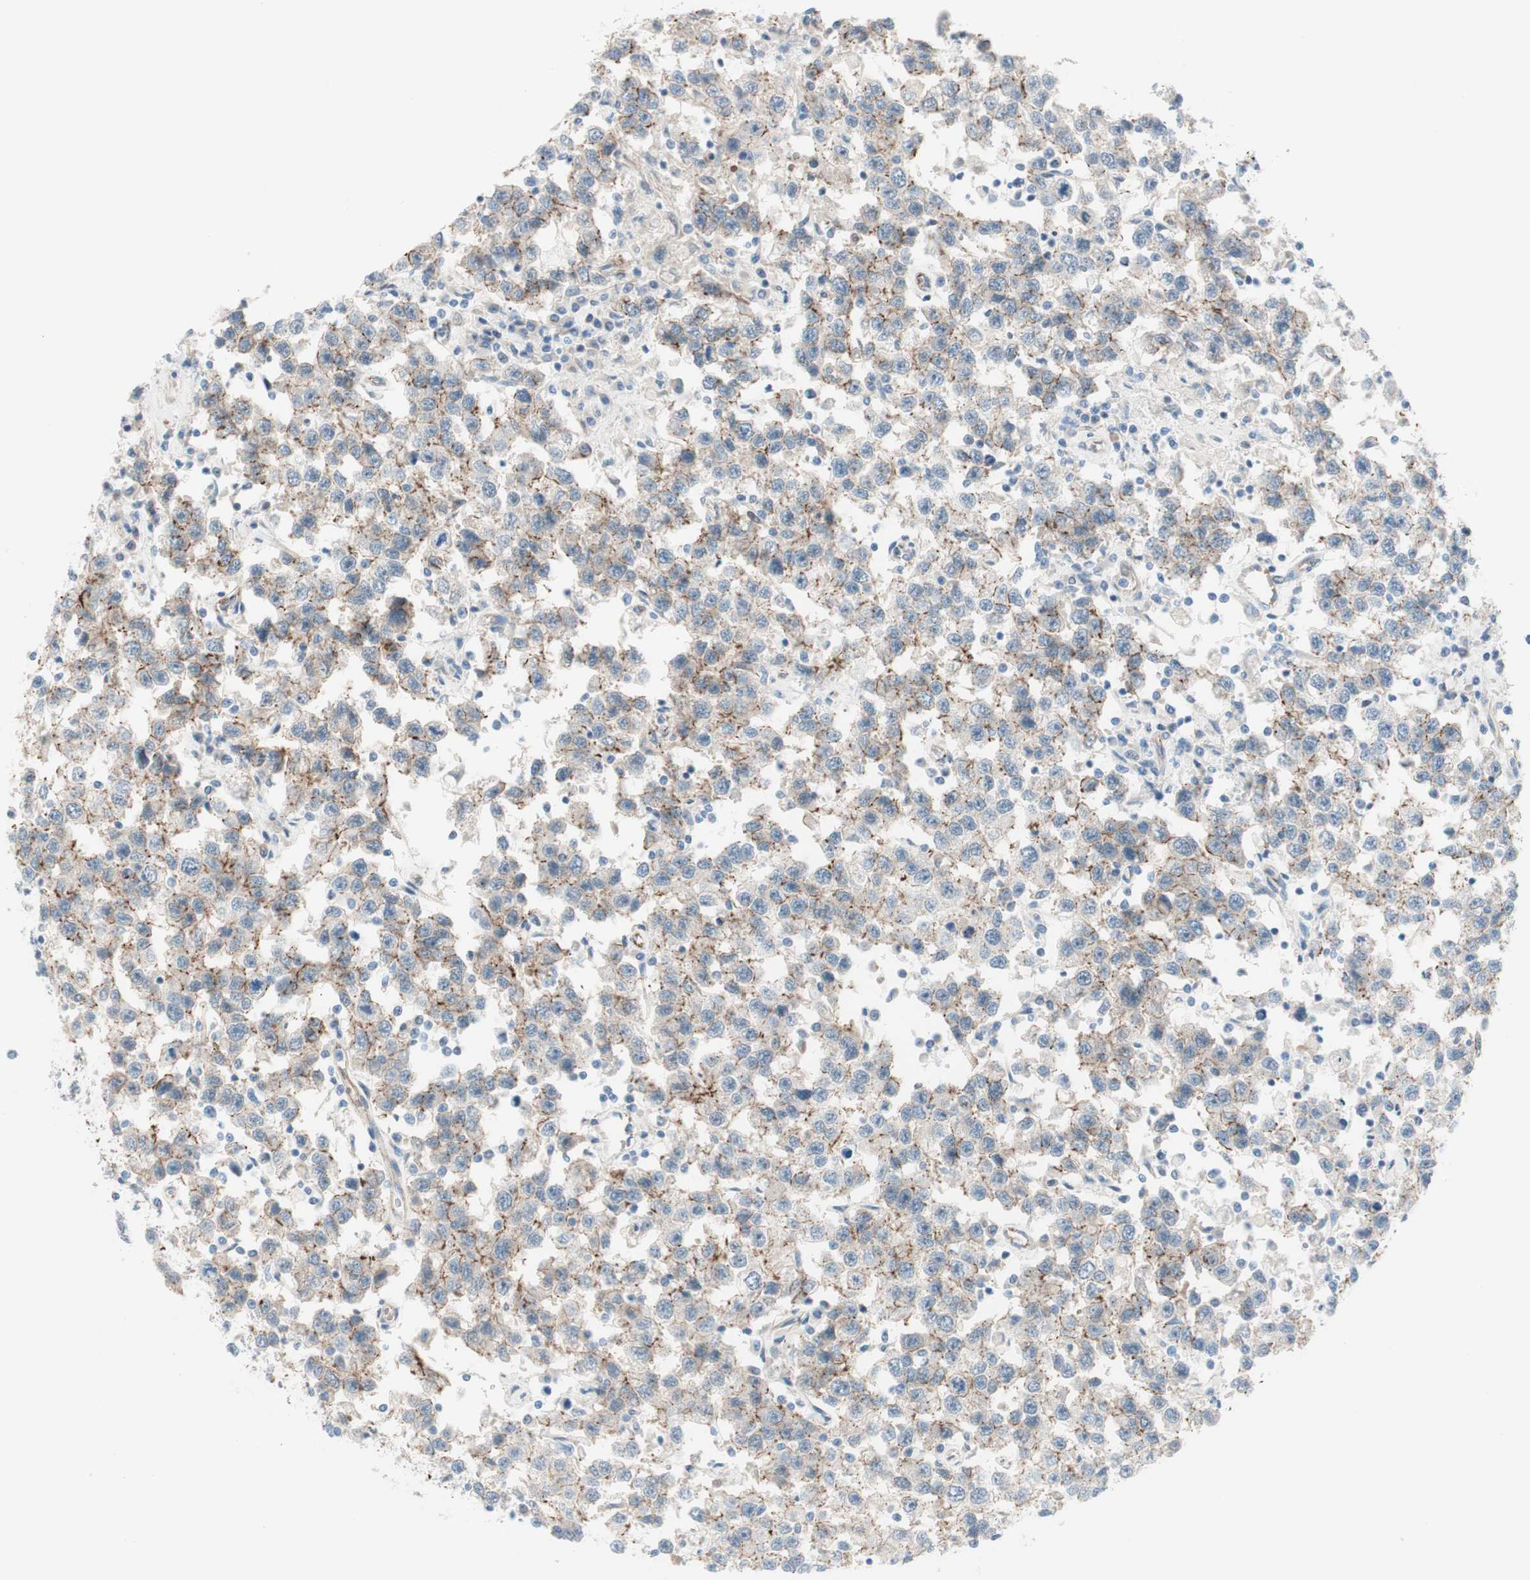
{"staining": {"intensity": "weak", "quantity": "25%-75%", "location": "cytoplasmic/membranous"}, "tissue": "testis cancer", "cell_type": "Tumor cells", "image_type": "cancer", "snomed": [{"axis": "morphology", "description": "Seminoma, NOS"}, {"axis": "topography", "description": "Testis"}], "caption": "The image demonstrates a brown stain indicating the presence of a protein in the cytoplasmic/membranous of tumor cells in seminoma (testis).", "gene": "TJP1", "patient": {"sex": "male", "age": 41}}